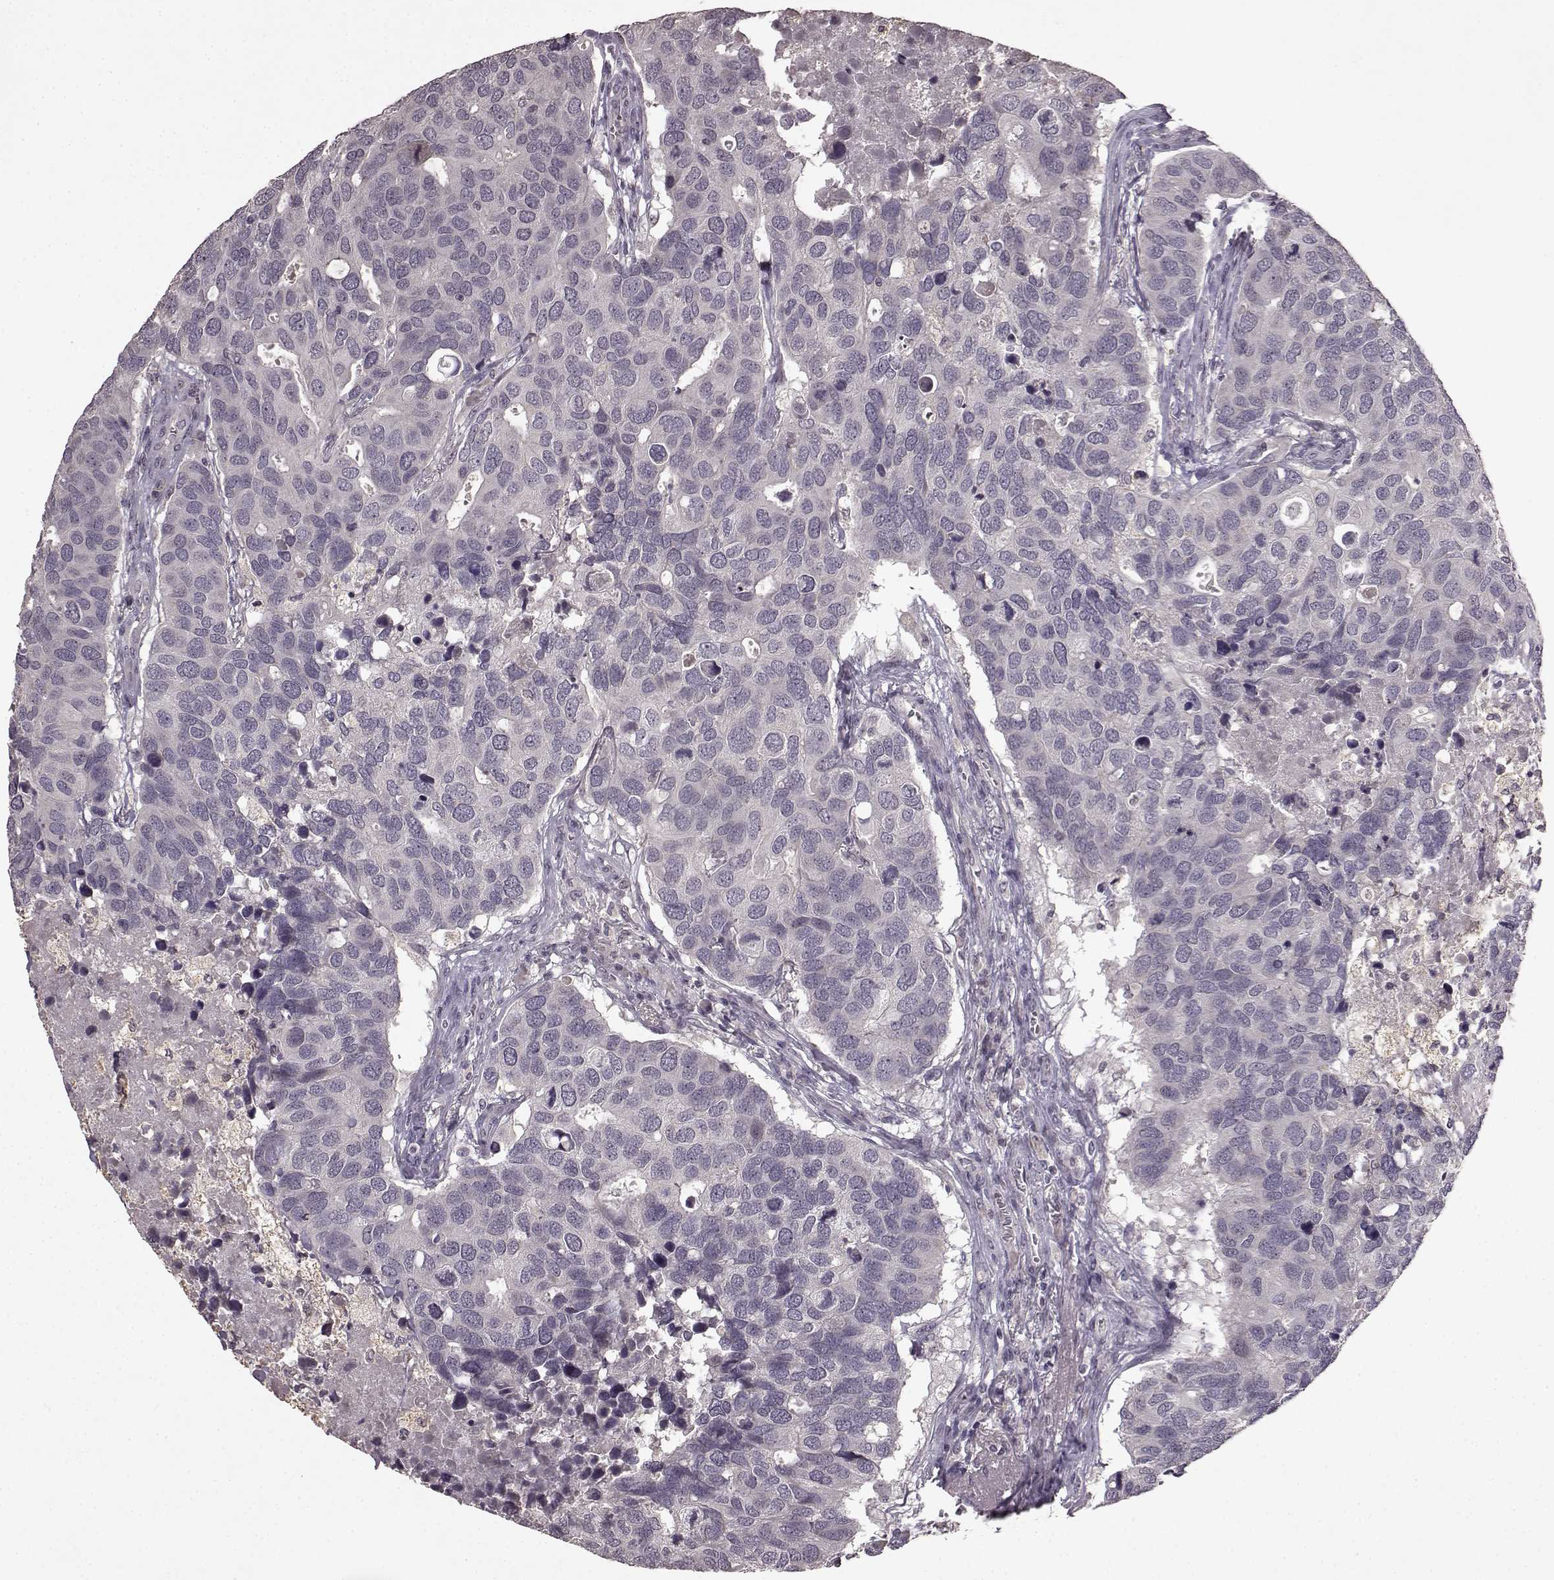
{"staining": {"intensity": "negative", "quantity": "none", "location": "none"}, "tissue": "breast cancer", "cell_type": "Tumor cells", "image_type": "cancer", "snomed": [{"axis": "morphology", "description": "Duct carcinoma"}, {"axis": "topography", "description": "Breast"}], "caption": "DAB (3,3'-diaminobenzidine) immunohistochemical staining of human breast invasive ductal carcinoma exhibits no significant expression in tumor cells. (DAB (3,3'-diaminobenzidine) immunohistochemistry (IHC), high magnification).", "gene": "LHB", "patient": {"sex": "female", "age": 83}}